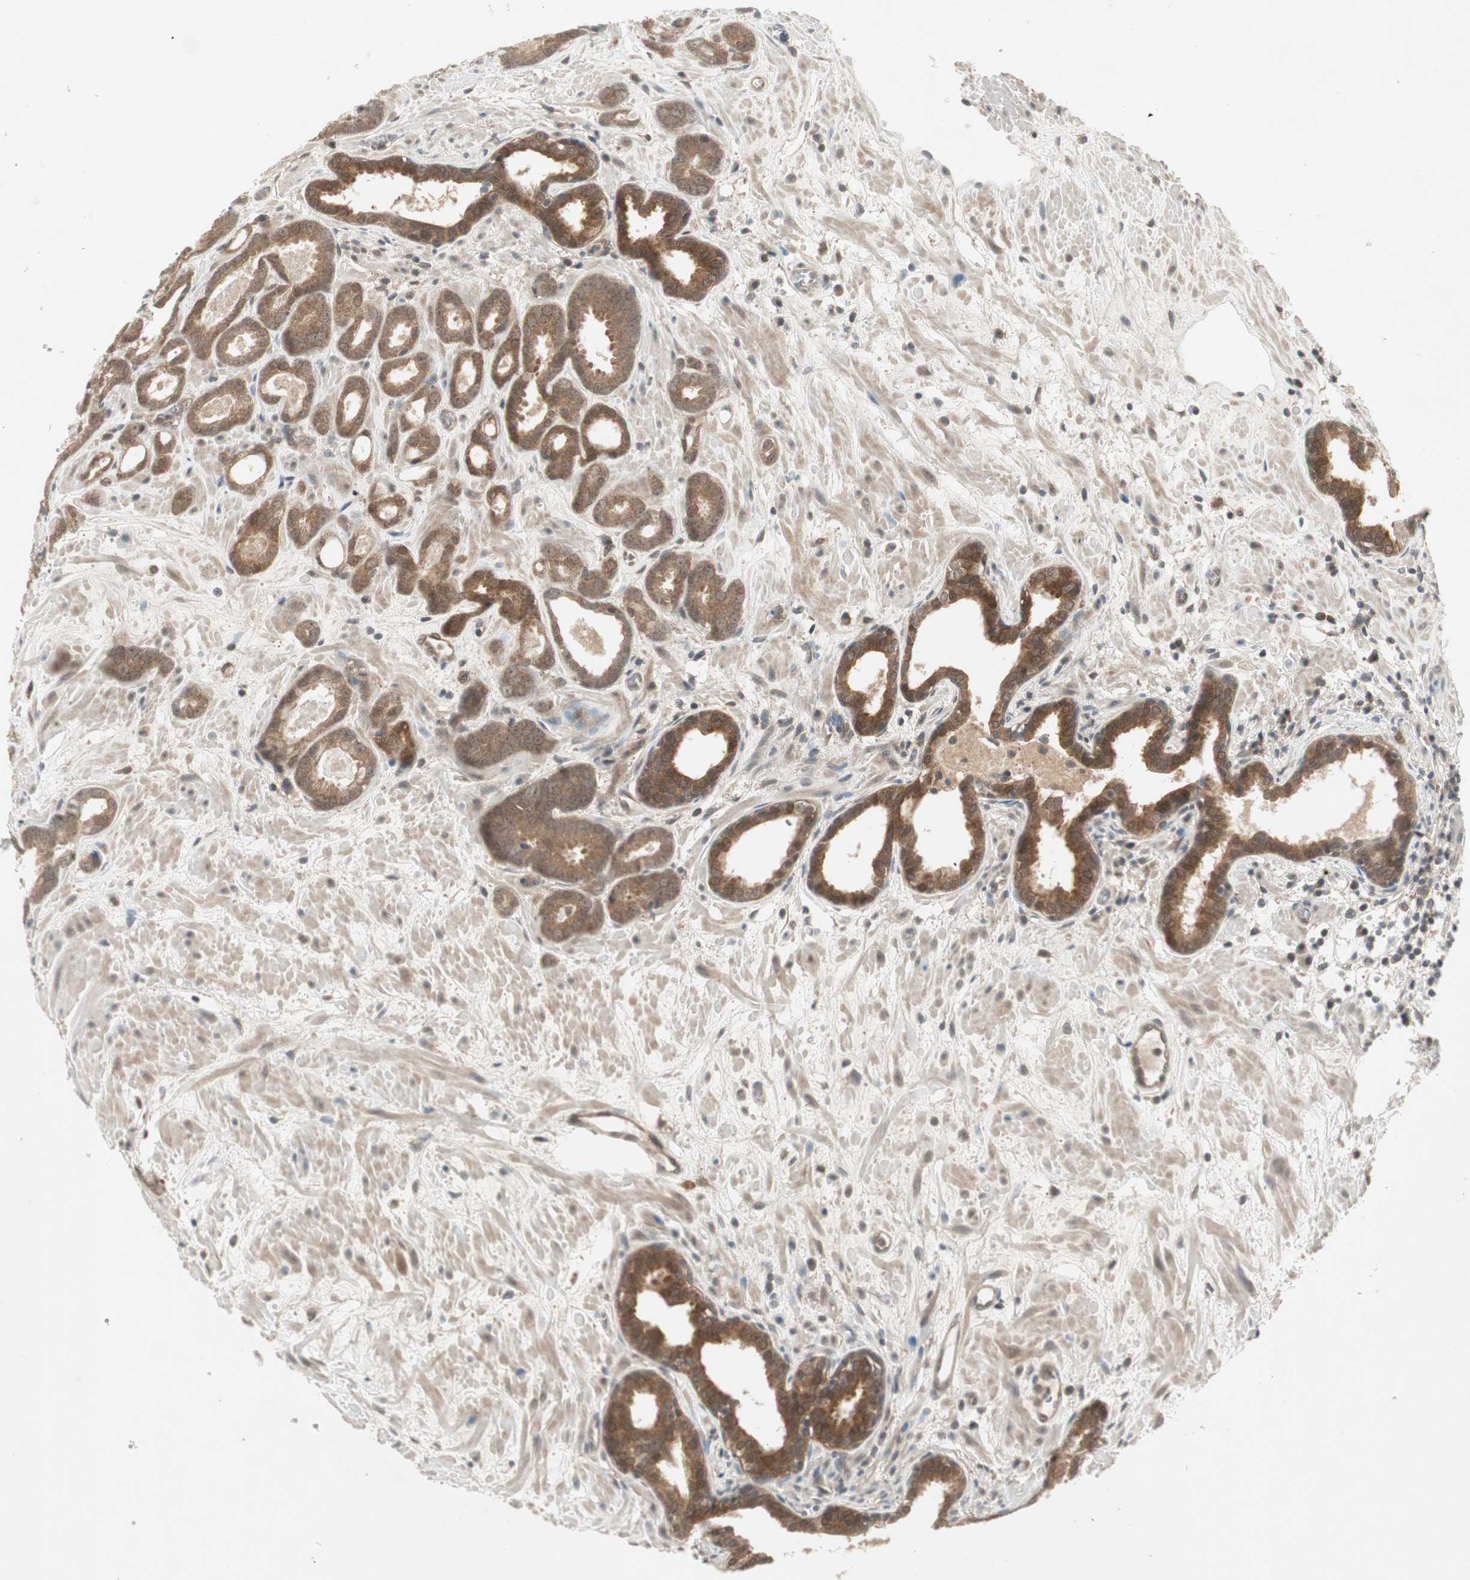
{"staining": {"intensity": "moderate", "quantity": ">75%", "location": "cytoplasmic/membranous"}, "tissue": "prostate cancer", "cell_type": "Tumor cells", "image_type": "cancer", "snomed": [{"axis": "morphology", "description": "Adenocarcinoma, Low grade"}, {"axis": "topography", "description": "Prostate"}], "caption": "Immunohistochemistry (DAB) staining of human prostate cancer (low-grade adenocarcinoma) displays moderate cytoplasmic/membranous protein staining in approximately >75% of tumor cells.", "gene": "PTPA", "patient": {"sex": "male", "age": 57}}